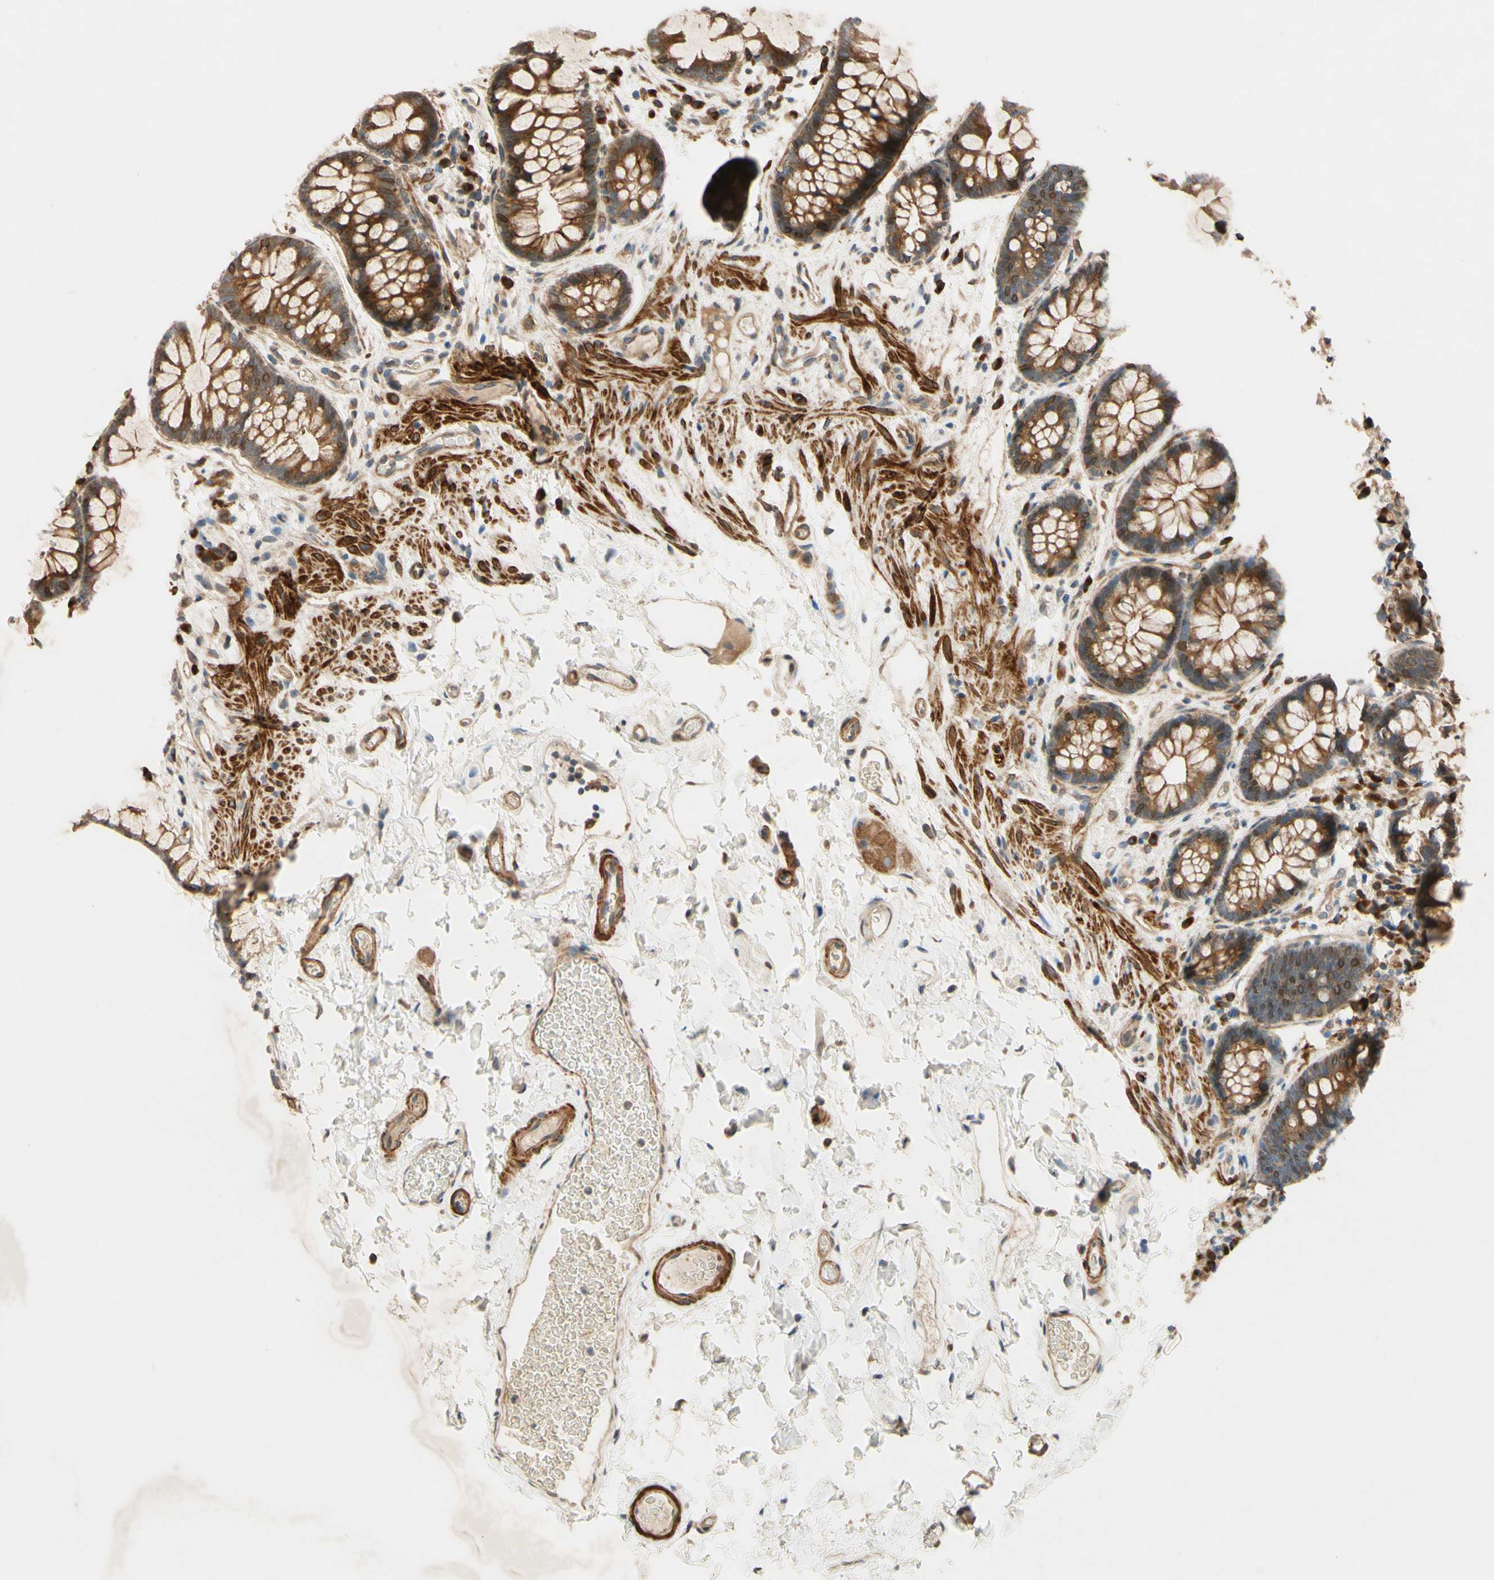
{"staining": {"intensity": "strong", "quantity": ">75%", "location": "cytoplasmic/membranous"}, "tissue": "colon", "cell_type": "Endothelial cells", "image_type": "normal", "snomed": [{"axis": "morphology", "description": "Normal tissue, NOS"}, {"axis": "topography", "description": "Colon"}], "caption": "DAB immunohistochemical staining of normal human colon exhibits strong cytoplasmic/membranous protein positivity in about >75% of endothelial cells.", "gene": "PTPRU", "patient": {"sex": "female", "age": 80}}